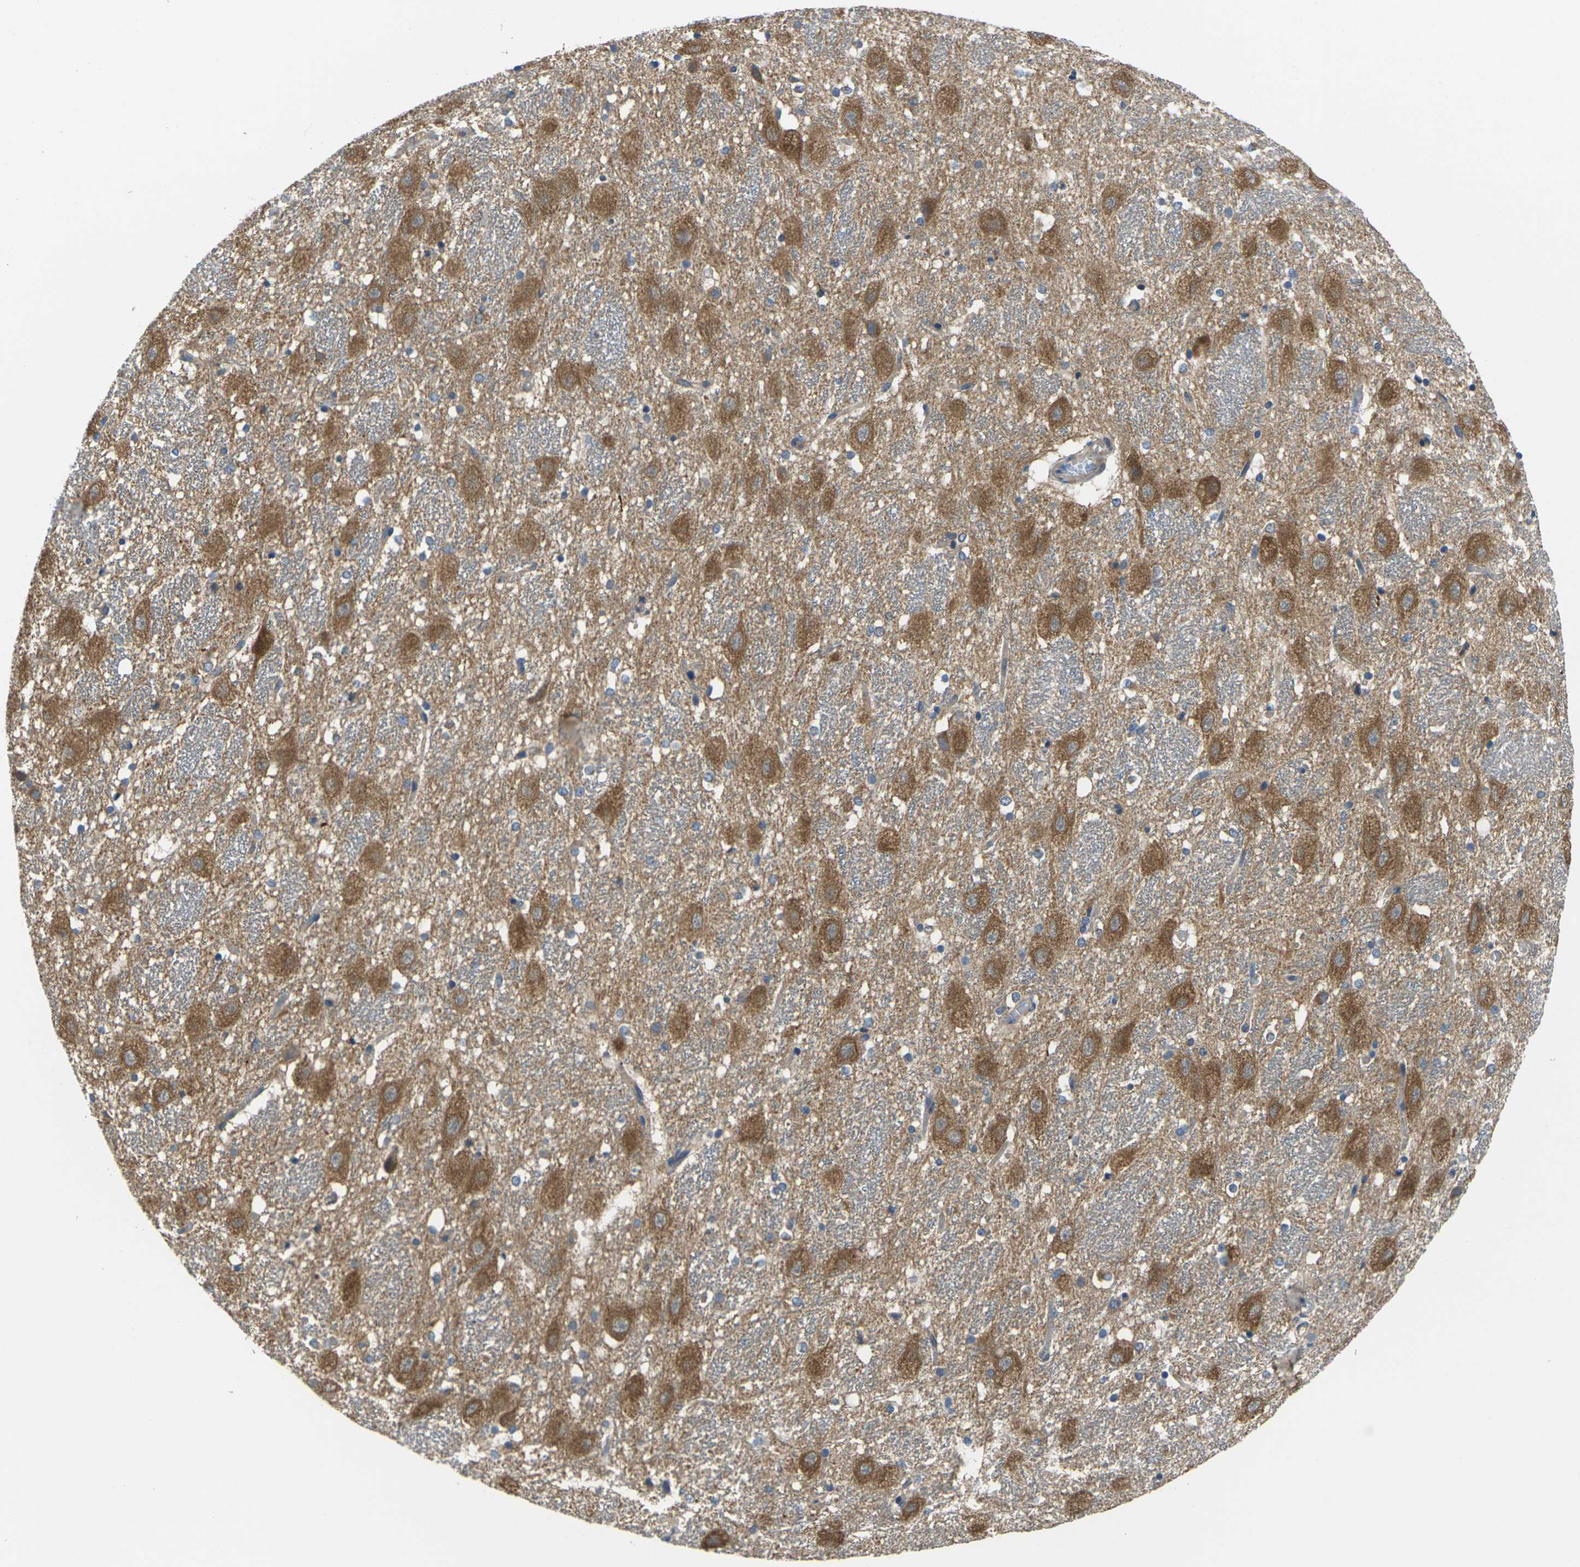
{"staining": {"intensity": "moderate", "quantity": "<25%", "location": "cytoplasmic/membranous"}, "tissue": "hippocampus", "cell_type": "Glial cells", "image_type": "normal", "snomed": [{"axis": "morphology", "description": "Normal tissue, NOS"}, {"axis": "topography", "description": "Hippocampus"}], "caption": "A brown stain labels moderate cytoplasmic/membranous positivity of a protein in glial cells of unremarkable human hippocampus. The protein of interest is stained brown, and the nuclei are stained in blue (DAB IHC with brightfield microscopy, high magnification).", "gene": "TMCC2", "patient": {"sex": "female", "age": 19}}